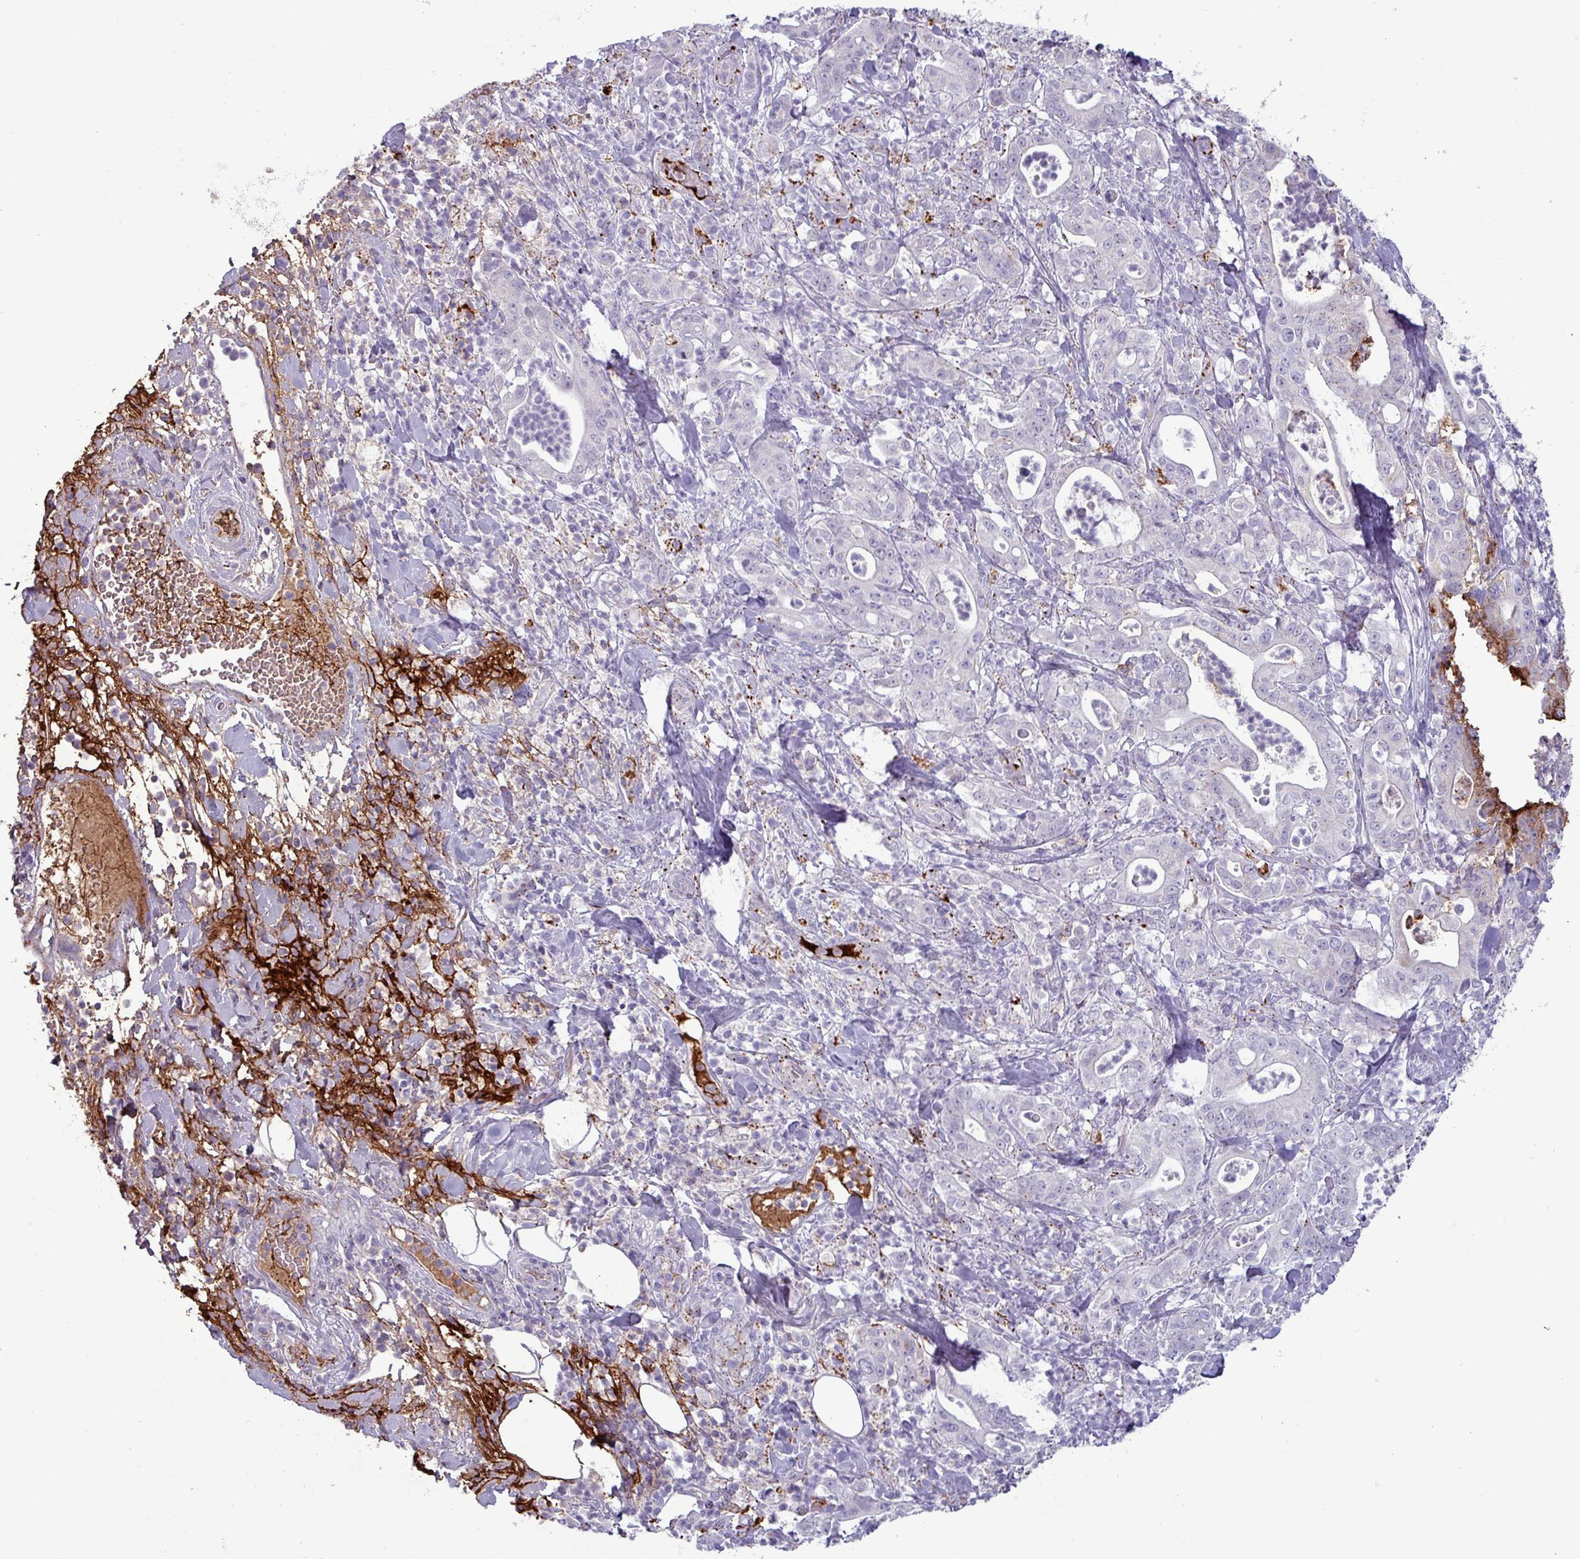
{"staining": {"intensity": "negative", "quantity": "none", "location": "none"}, "tissue": "pancreatic cancer", "cell_type": "Tumor cells", "image_type": "cancer", "snomed": [{"axis": "morphology", "description": "Adenocarcinoma, NOS"}, {"axis": "topography", "description": "Pancreas"}], "caption": "This is an immunohistochemistry (IHC) micrograph of pancreatic adenocarcinoma. There is no positivity in tumor cells.", "gene": "PLIN2", "patient": {"sex": "male", "age": 71}}